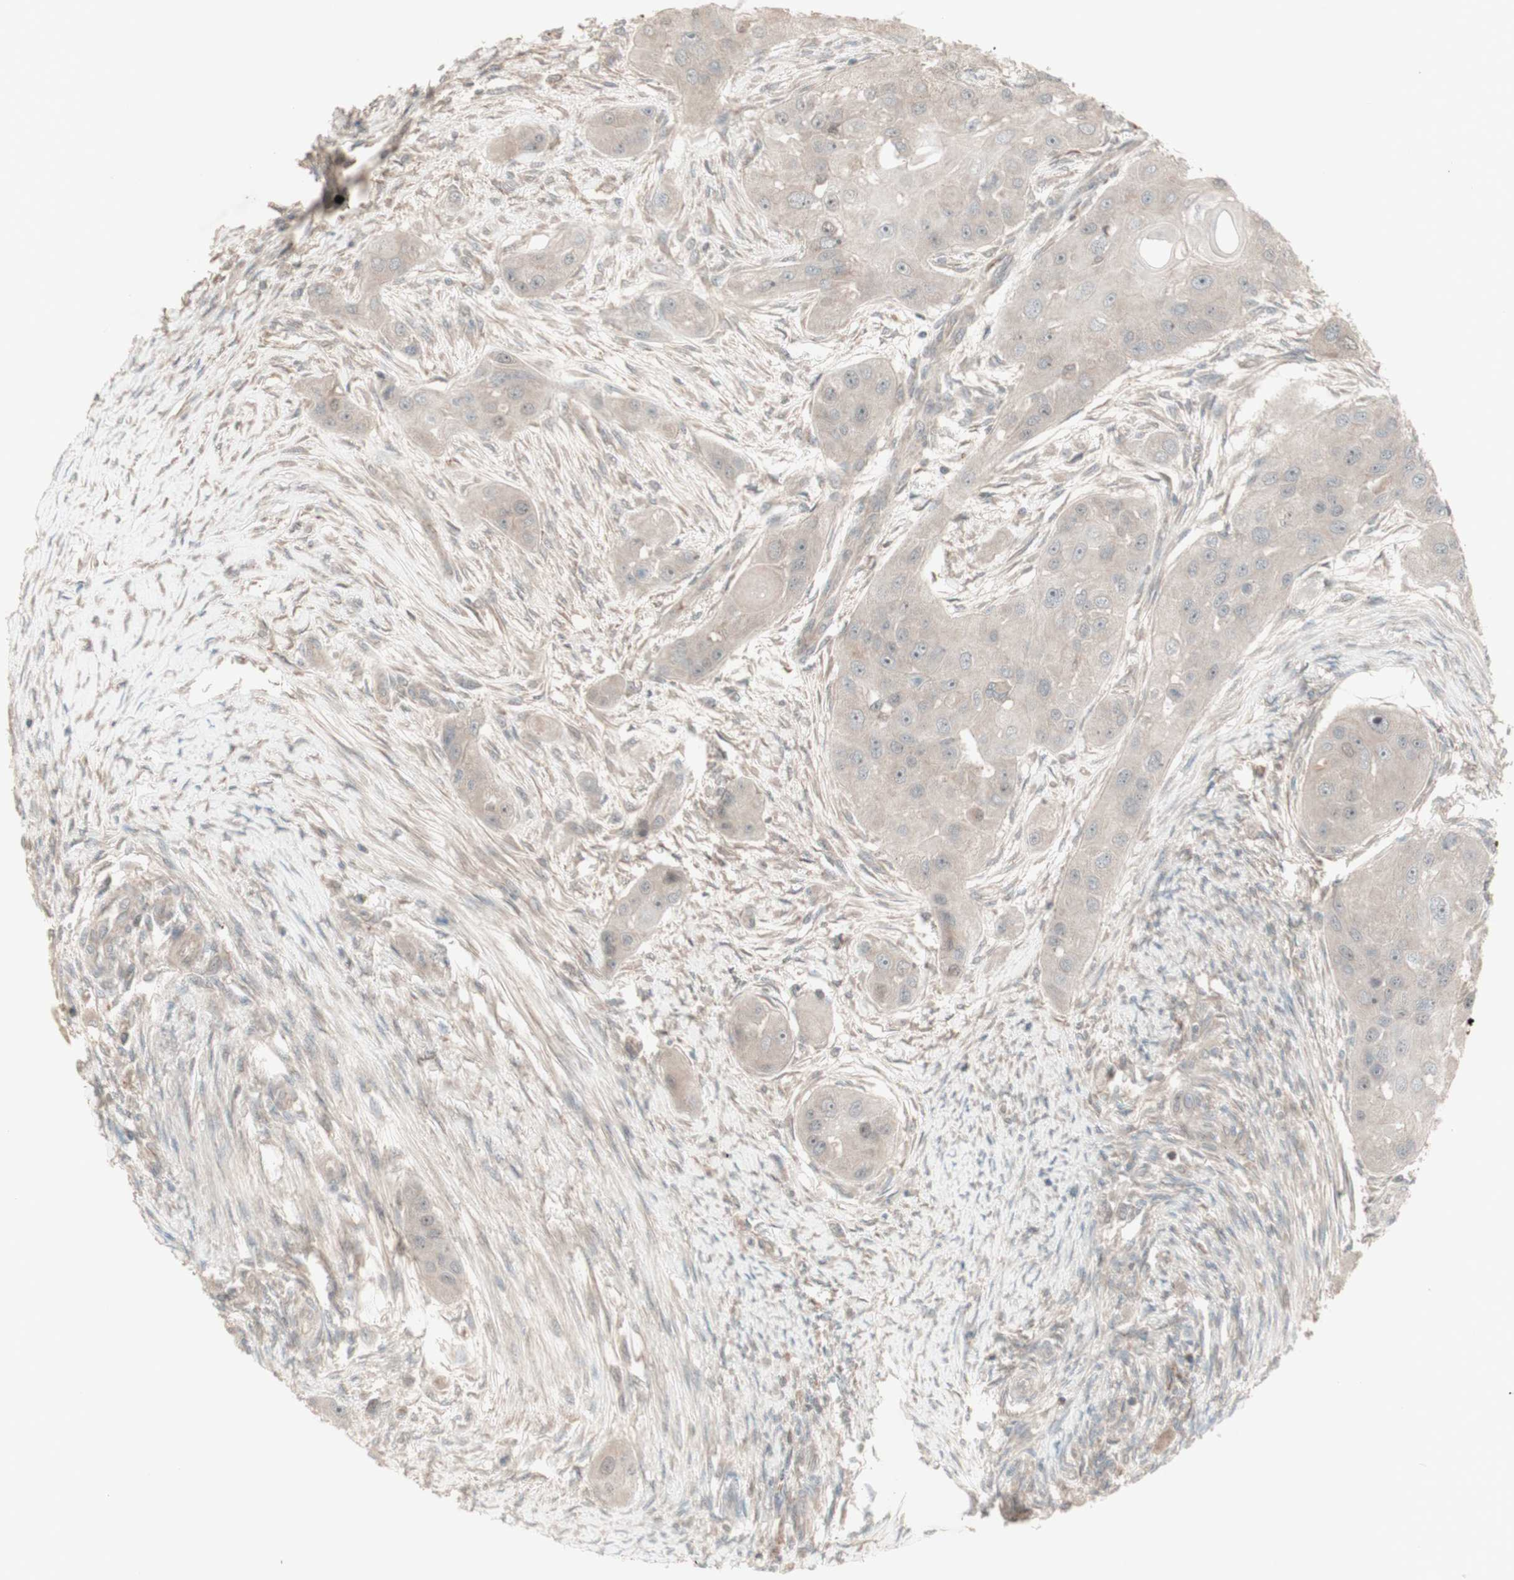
{"staining": {"intensity": "negative", "quantity": "none", "location": "none"}, "tissue": "head and neck cancer", "cell_type": "Tumor cells", "image_type": "cancer", "snomed": [{"axis": "morphology", "description": "Normal tissue, NOS"}, {"axis": "morphology", "description": "Squamous cell carcinoma, NOS"}, {"axis": "topography", "description": "Skeletal muscle"}, {"axis": "topography", "description": "Head-Neck"}], "caption": "A micrograph of head and neck squamous cell carcinoma stained for a protein displays no brown staining in tumor cells. (DAB IHC with hematoxylin counter stain).", "gene": "MSH6", "patient": {"sex": "male", "age": 51}}